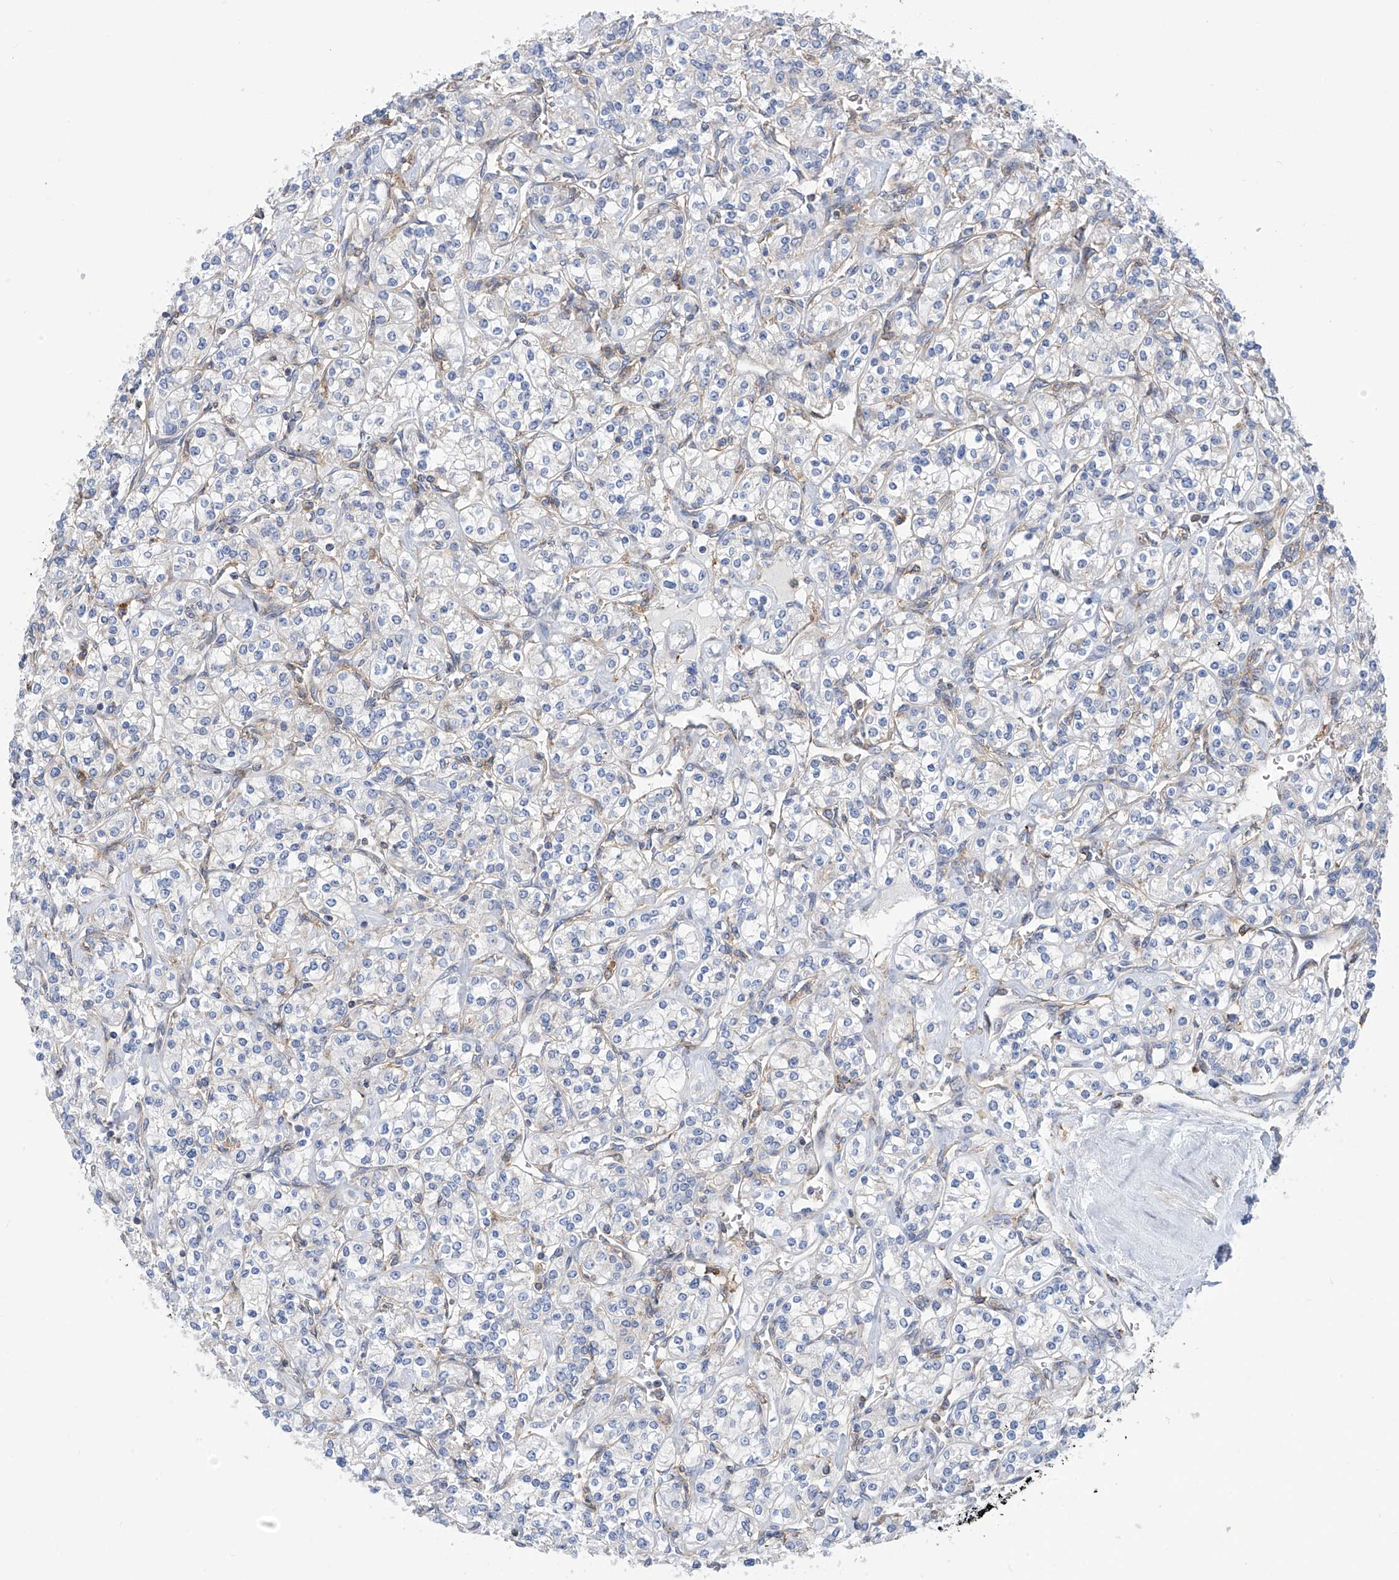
{"staining": {"intensity": "negative", "quantity": "none", "location": "none"}, "tissue": "renal cancer", "cell_type": "Tumor cells", "image_type": "cancer", "snomed": [{"axis": "morphology", "description": "Adenocarcinoma, NOS"}, {"axis": "topography", "description": "Kidney"}], "caption": "IHC of adenocarcinoma (renal) reveals no positivity in tumor cells.", "gene": "P2RX7", "patient": {"sex": "male", "age": 77}}